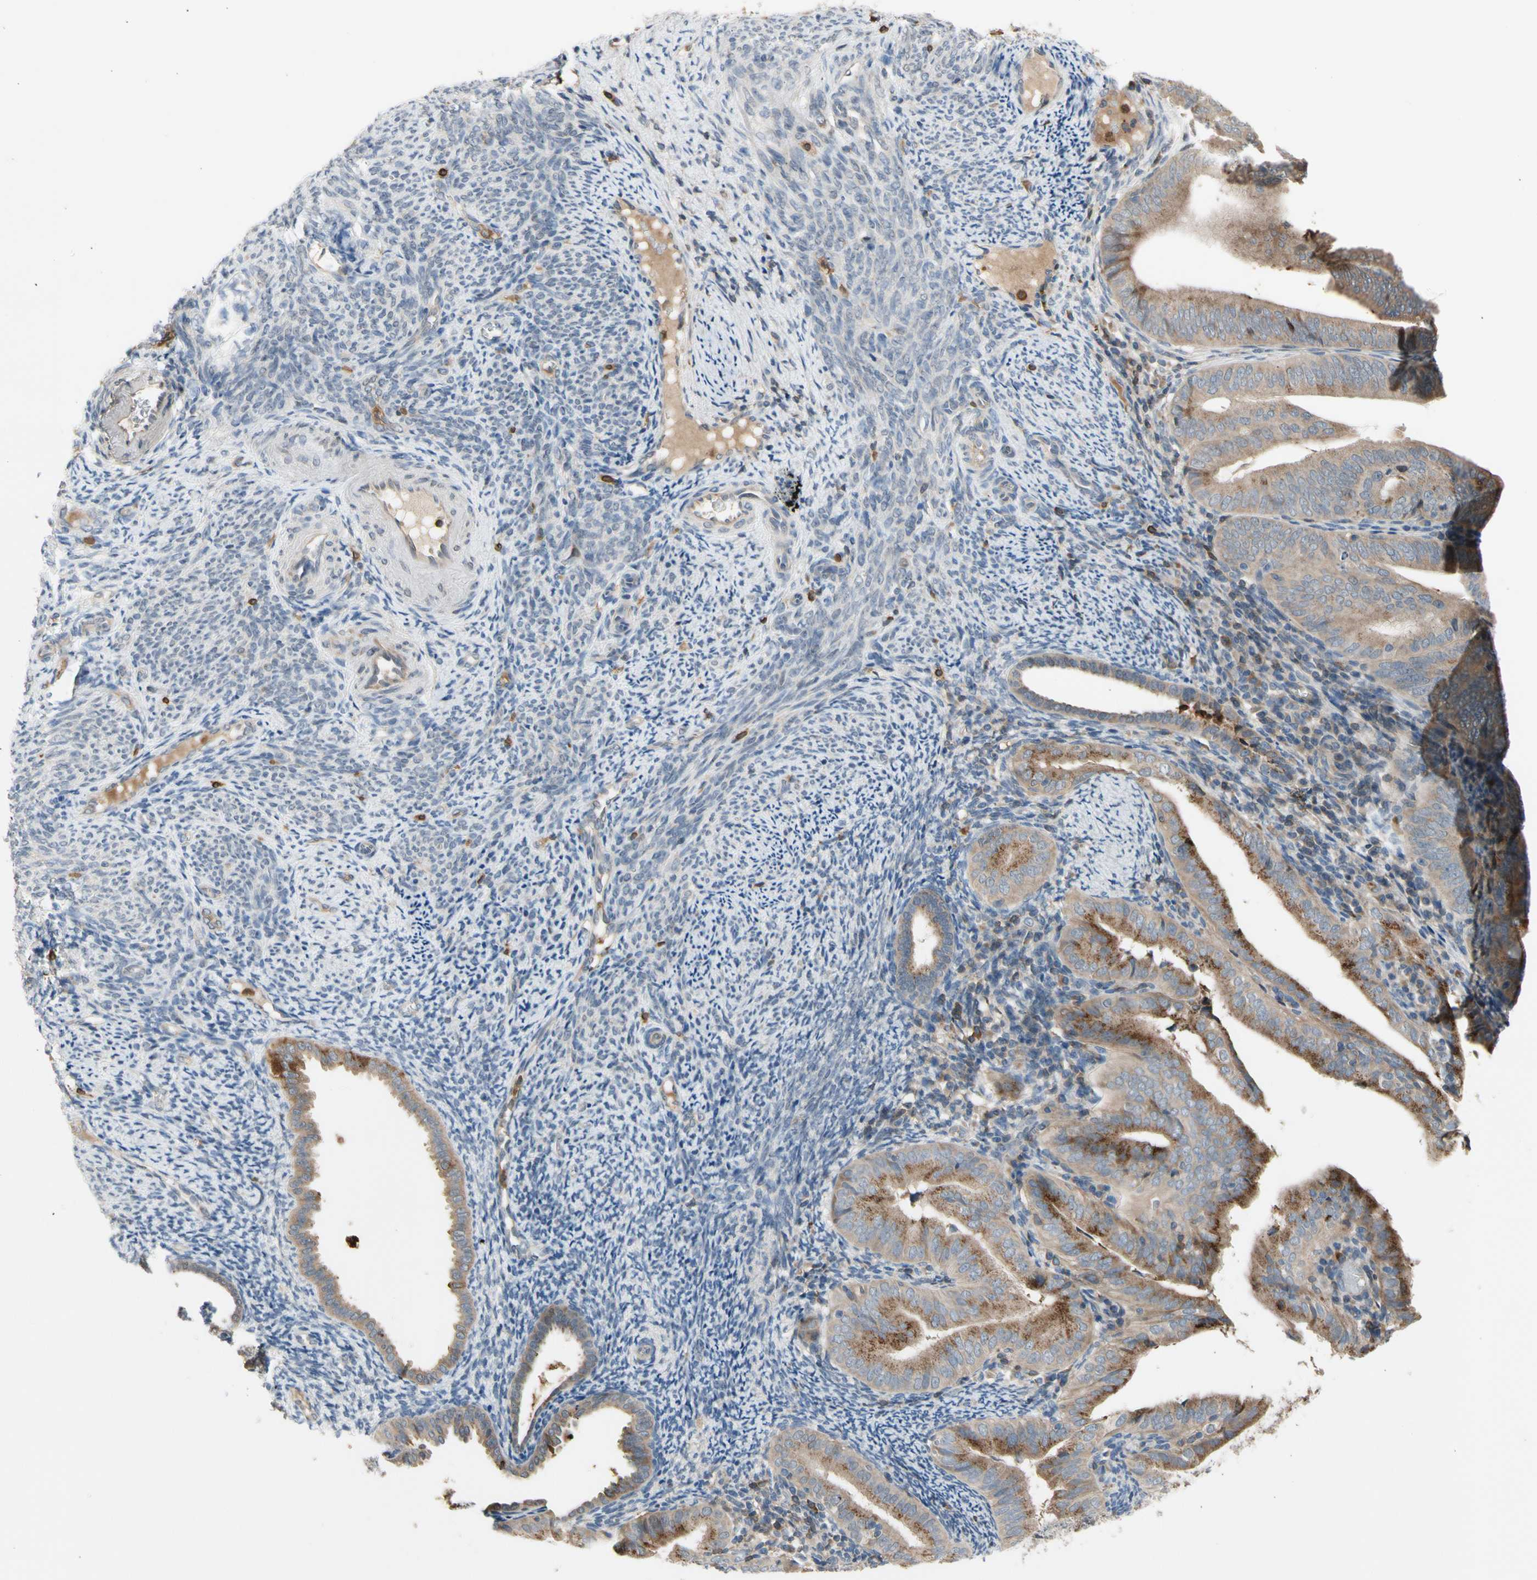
{"staining": {"intensity": "moderate", "quantity": ">75%", "location": "cytoplasmic/membranous"}, "tissue": "endometrial cancer", "cell_type": "Tumor cells", "image_type": "cancer", "snomed": [{"axis": "morphology", "description": "Adenocarcinoma, NOS"}, {"axis": "topography", "description": "Endometrium"}], "caption": "Tumor cells display moderate cytoplasmic/membranous staining in about >75% of cells in endometrial cancer (adenocarcinoma). (DAB = brown stain, brightfield microscopy at high magnification).", "gene": "GALNT5", "patient": {"sex": "female", "age": 58}}